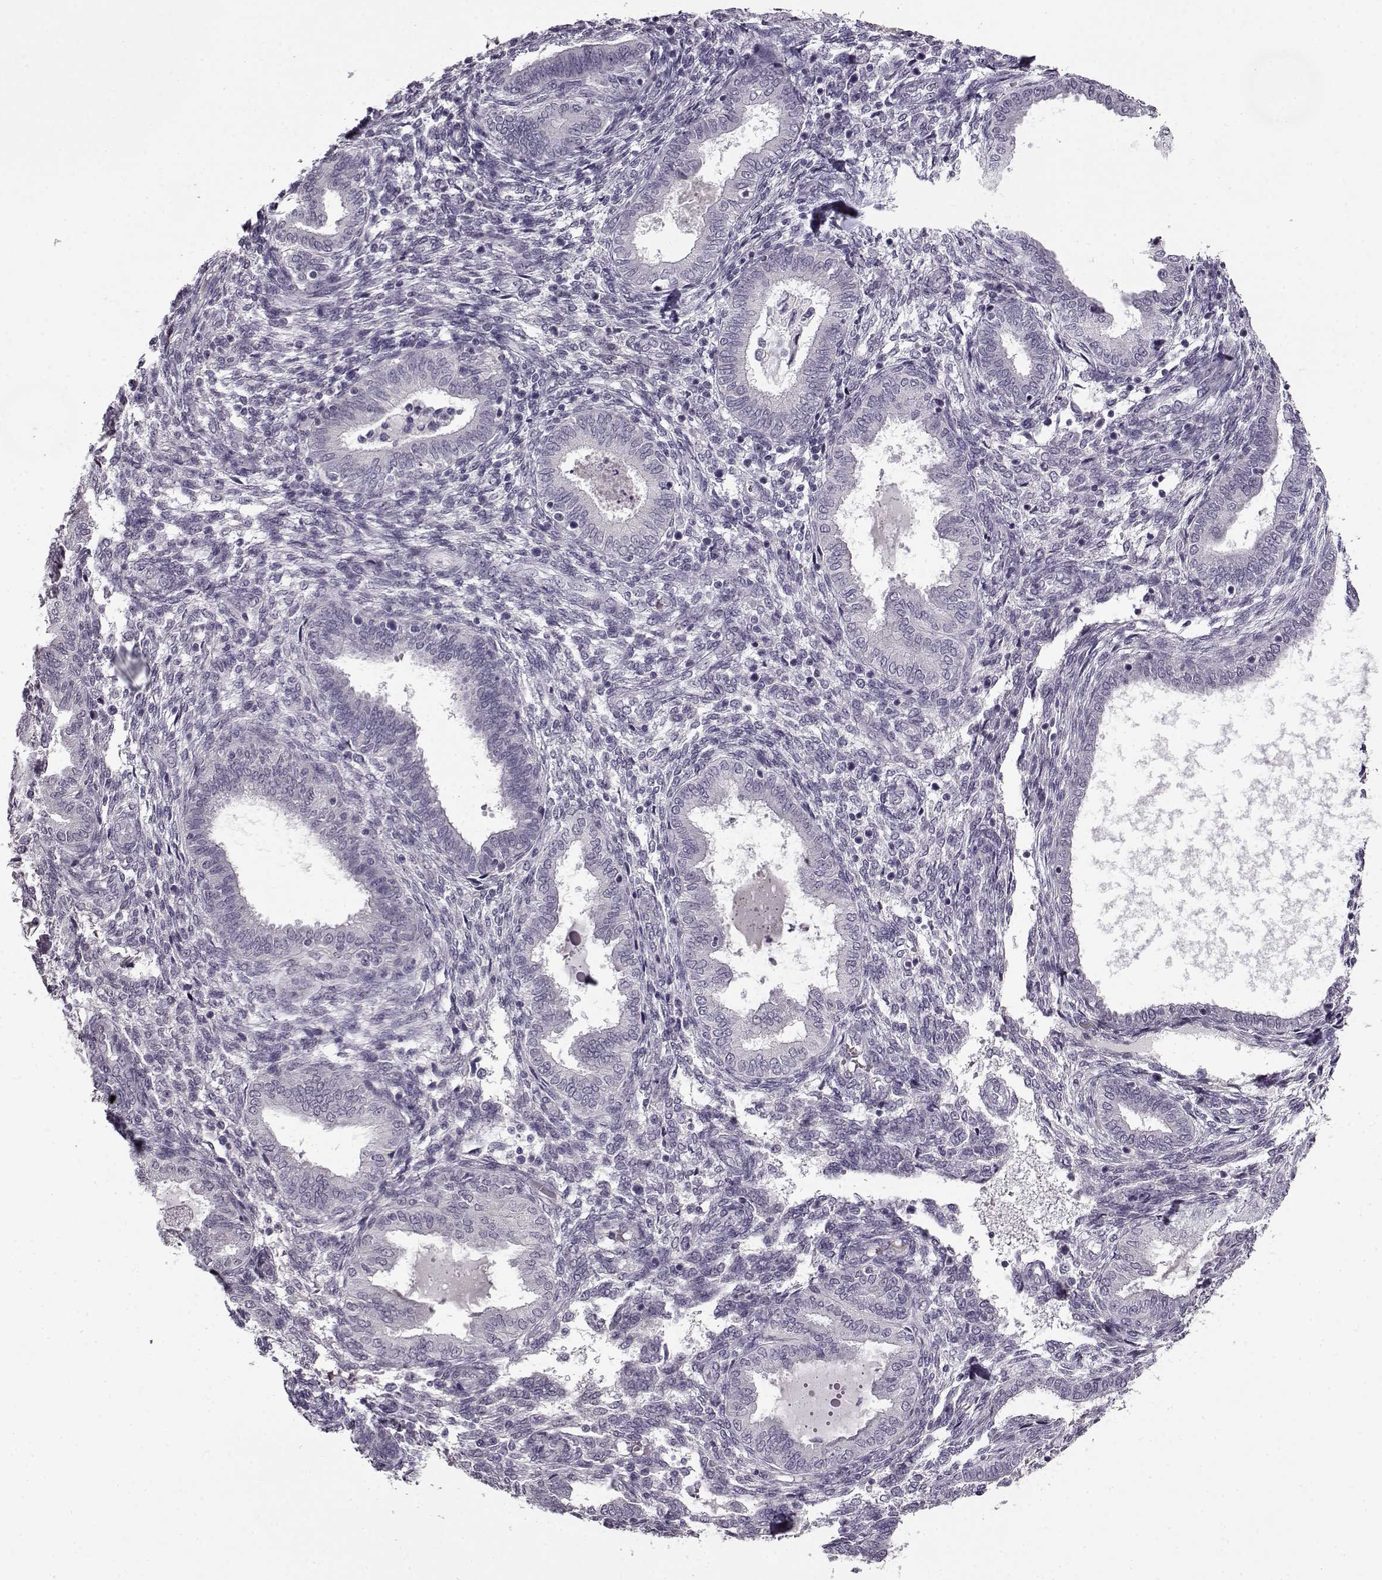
{"staining": {"intensity": "negative", "quantity": "none", "location": "none"}, "tissue": "endometrium", "cell_type": "Cells in endometrial stroma", "image_type": "normal", "snomed": [{"axis": "morphology", "description": "Normal tissue, NOS"}, {"axis": "topography", "description": "Endometrium"}], "caption": "Immunohistochemical staining of unremarkable endometrium displays no significant staining in cells in endometrial stroma.", "gene": "FSHB", "patient": {"sex": "female", "age": 42}}